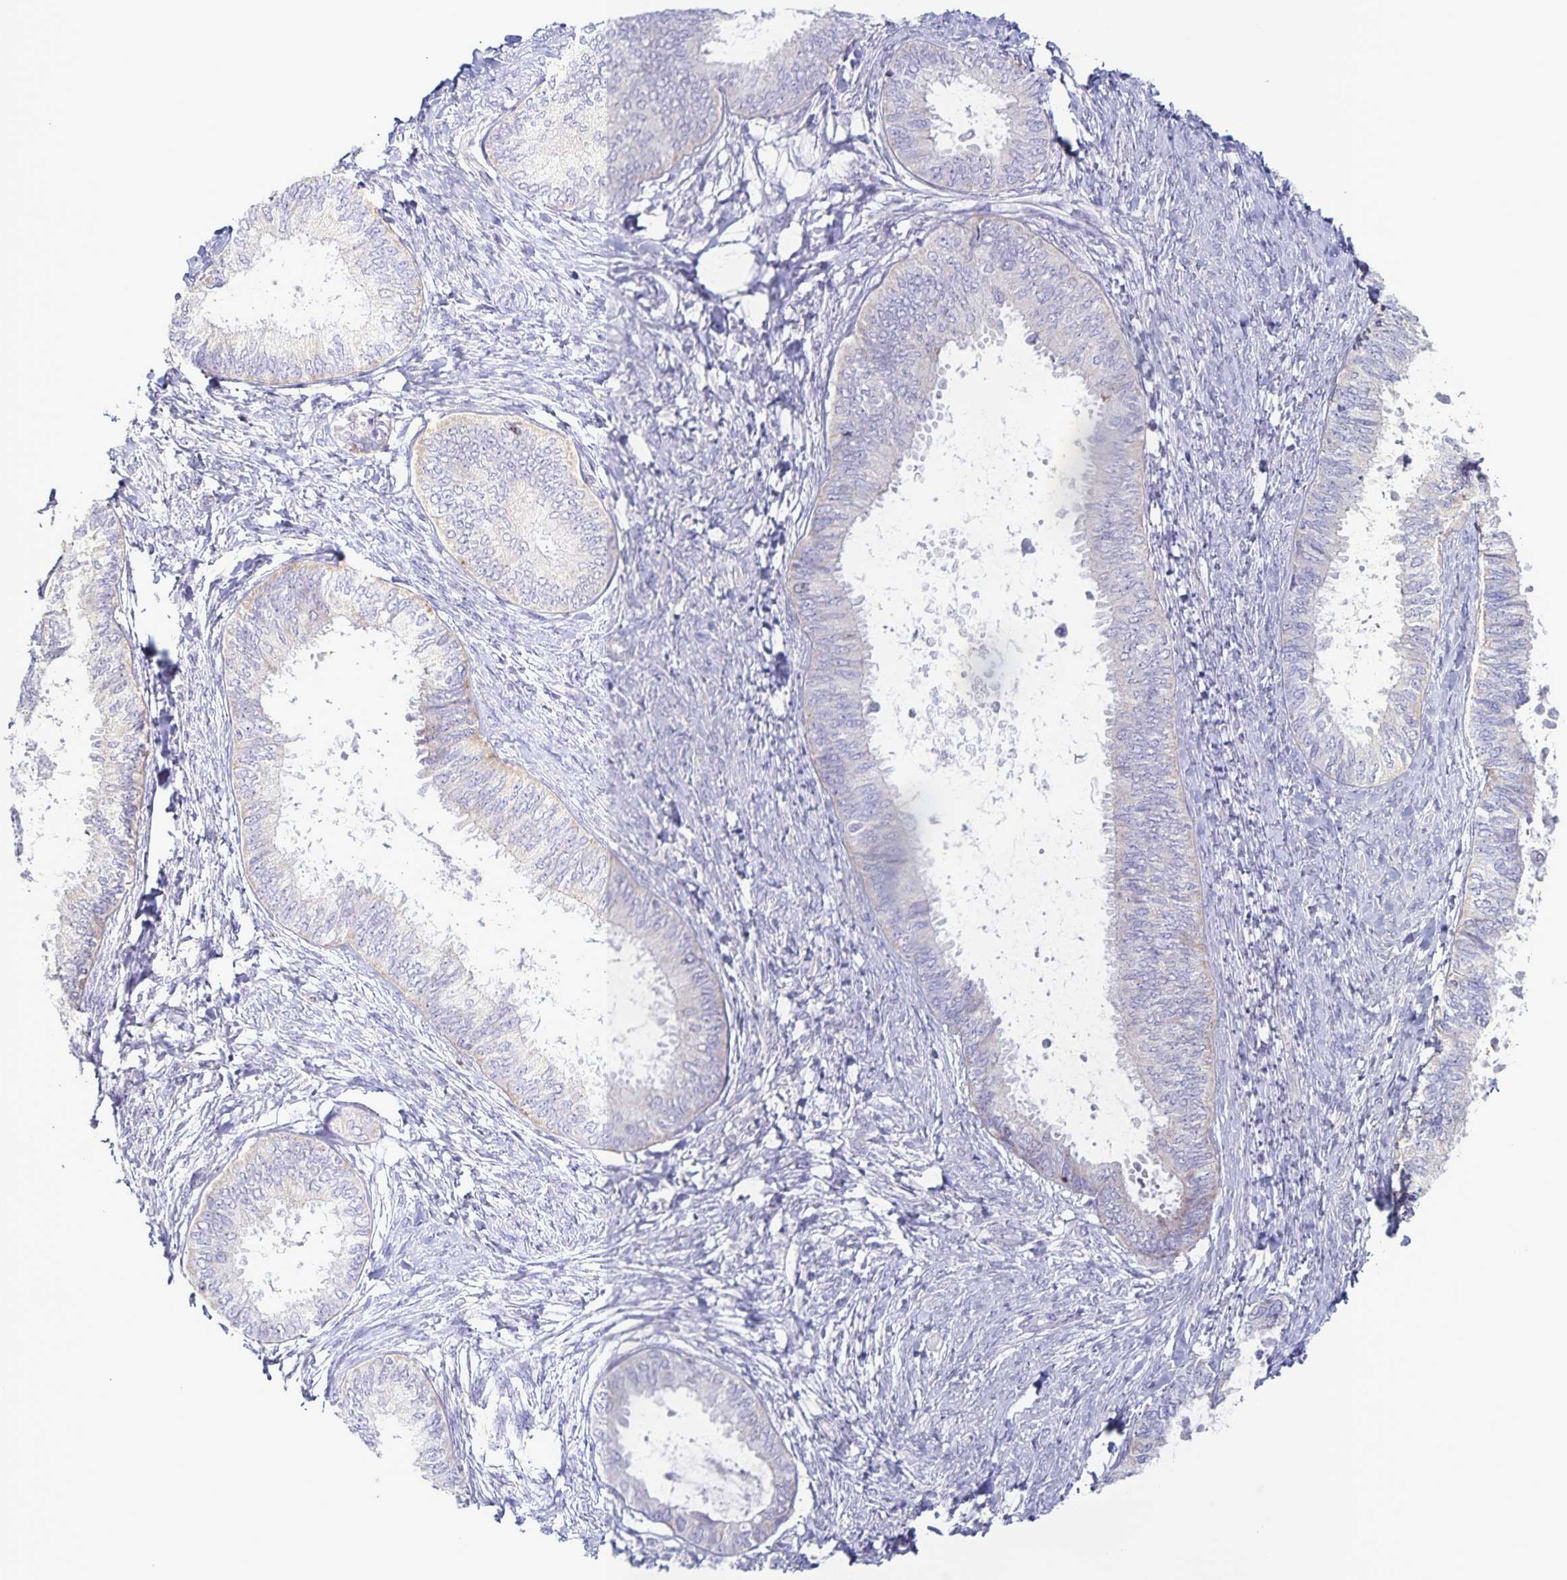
{"staining": {"intensity": "negative", "quantity": "none", "location": "none"}, "tissue": "ovarian cancer", "cell_type": "Tumor cells", "image_type": "cancer", "snomed": [{"axis": "morphology", "description": "Carcinoma, endometroid"}, {"axis": "topography", "description": "Ovary"}], "caption": "Endometroid carcinoma (ovarian) stained for a protein using immunohistochemistry (IHC) demonstrates no positivity tumor cells.", "gene": "CENPH", "patient": {"sex": "female", "age": 70}}